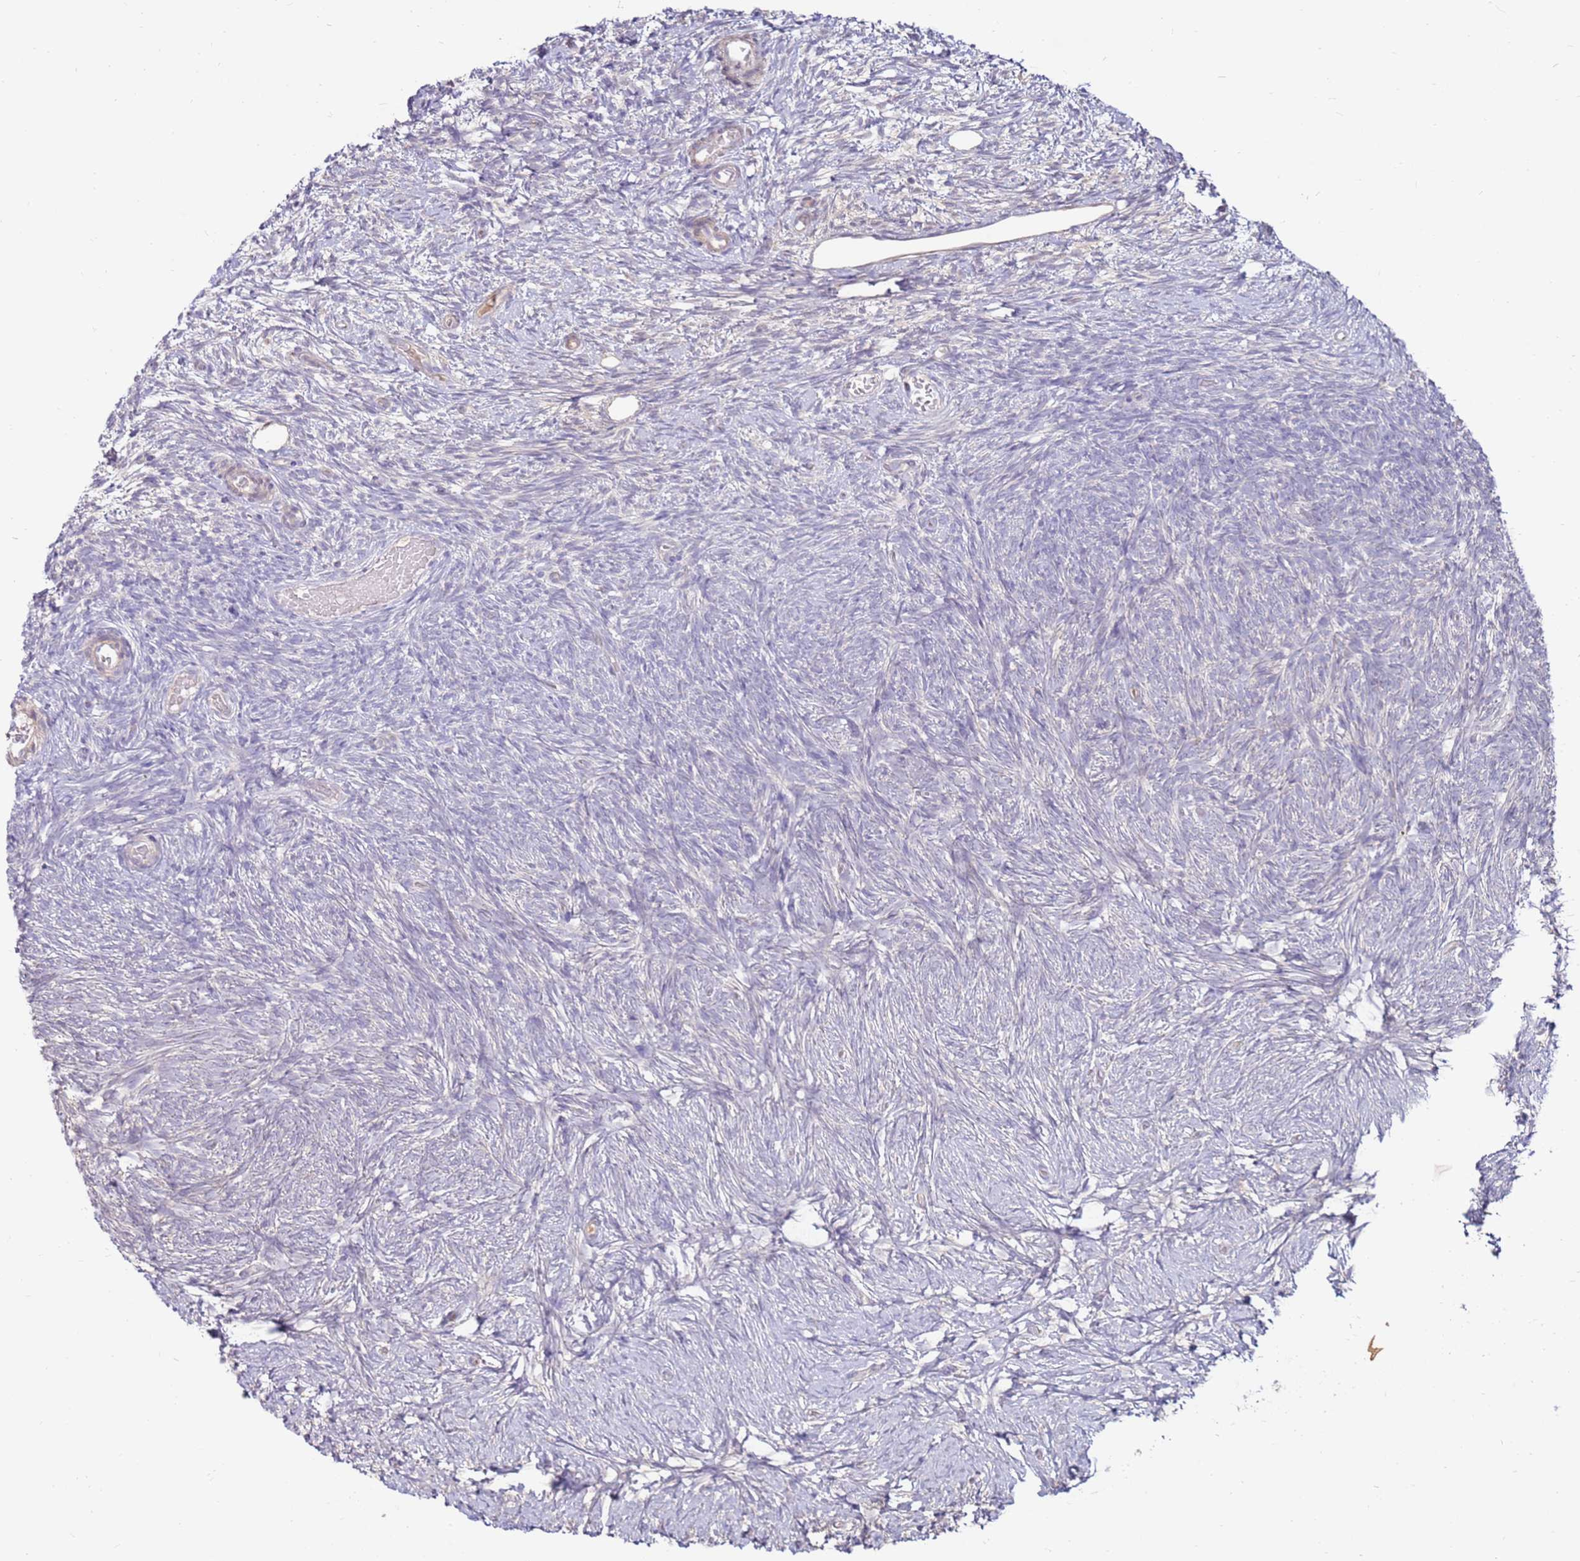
{"staining": {"intensity": "negative", "quantity": "none", "location": "none"}, "tissue": "ovary", "cell_type": "Ovarian stroma cells", "image_type": "normal", "snomed": [{"axis": "morphology", "description": "Normal tissue, NOS"}, {"axis": "topography", "description": "Ovary"}], "caption": "This image is of benign ovary stained with immunohistochemistry (IHC) to label a protein in brown with the nuclei are counter-stained blue. There is no expression in ovarian stroma cells.", "gene": "SLC44A4", "patient": {"sex": "female", "age": 39}}